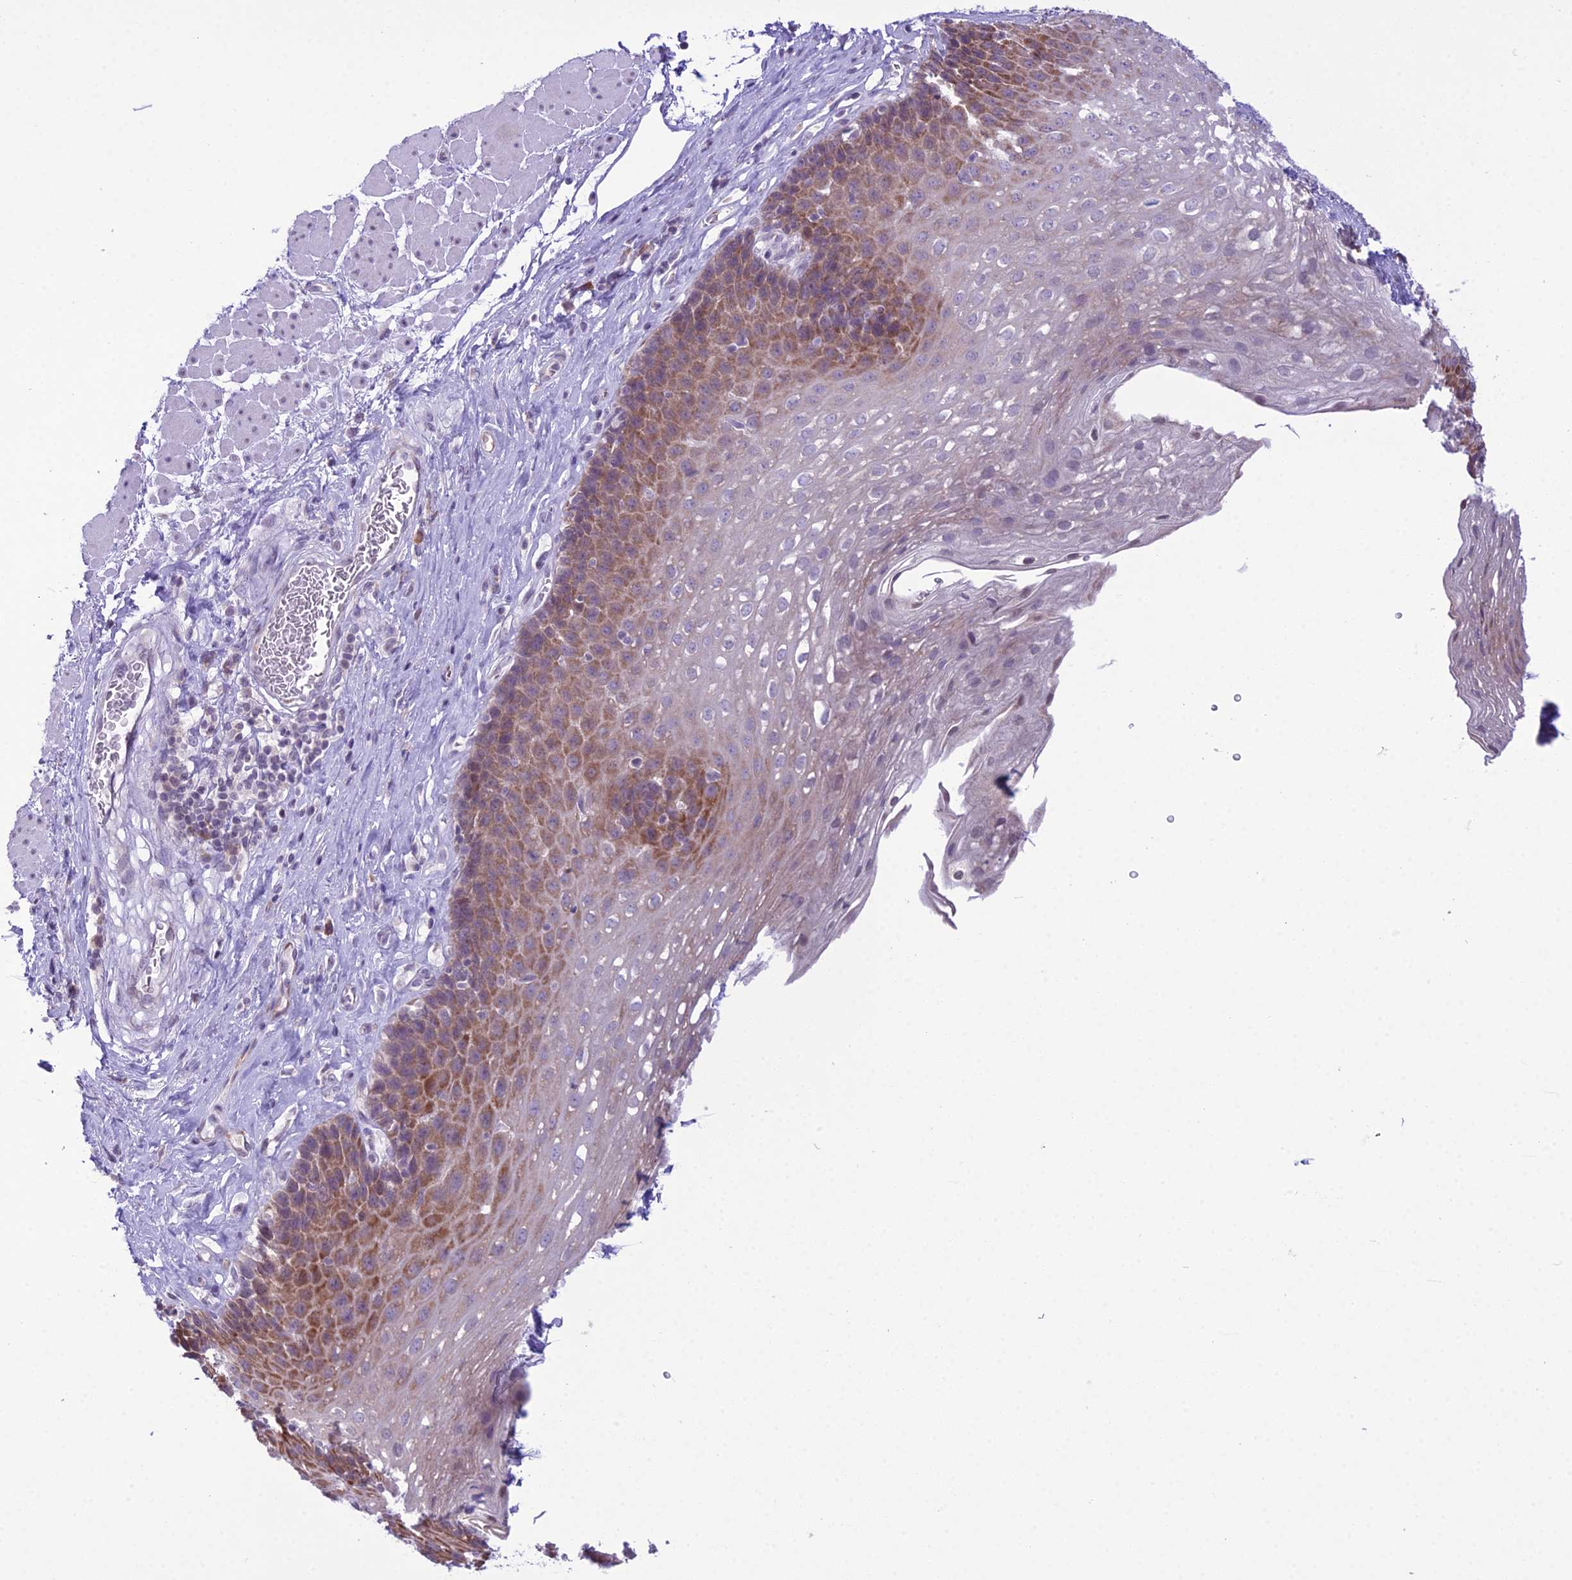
{"staining": {"intensity": "moderate", "quantity": "25%-75%", "location": "cytoplasmic/membranous"}, "tissue": "esophagus", "cell_type": "Squamous epithelial cells", "image_type": "normal", "snomed": [{"axis": "morphology", "description": "Normal tissue, NOS"}, {"axis": "topography", "description": "Esophagus"}], "caption": "Immunohistochemical staining of unremarkable esophagus reveals 25%-75% levels of moderate cytoplasmic/membranous protein positivity in approximately 25%-75% of squamous epithelial cells. (brown staining indicates protein expression, while blue staining denotes nuclei).", "gene": "RPS26", "patient": {"sex": "female", "age": 66}}